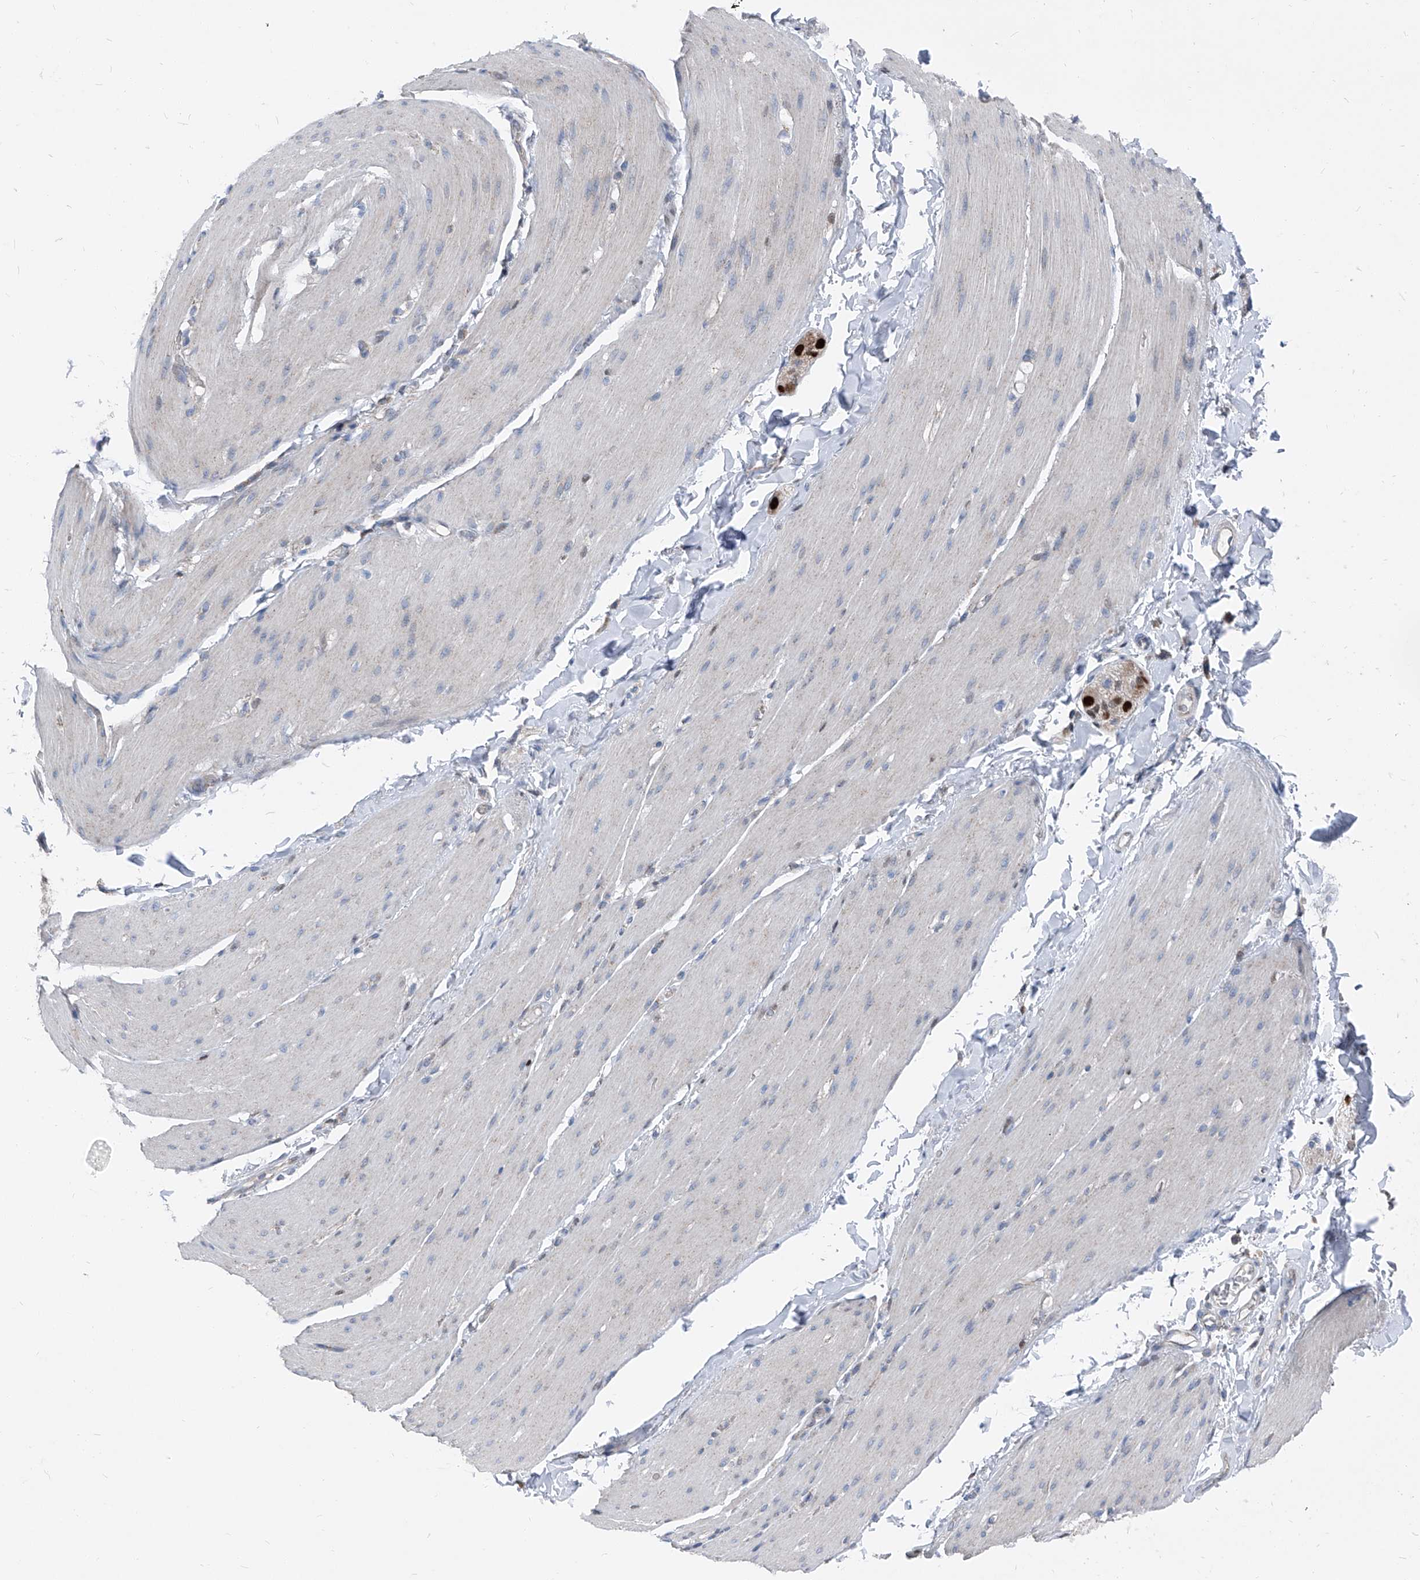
{"staining": {"intensity": "negative", "quantity": "none", "location": "none"}, "tissue": "smooth muscle", "cell_type": "Smooth muscle cells", "image_type": "normal", "snomed": [{"axis": "morphology", "description": "Normal tissue, NOS"}, {"axis": "topography", "description": "Smooth muscle"}, {"axis": "topography", "description": "Small intestine"}], "caption": "High magnification brightfield microscopy of unremarkable smooth muscle stained with DAB (brown) and counterstained with hematoxylin (blue): smooth muscle cells show no significant positivity. The staining was performed using DAB to visualize the protein expression in brown, while the nuclei were stained in blue with hematoxylin (Magnification: 20x).", "gene": "AGPS", "patient": {"sex": "female", "age": 84}}